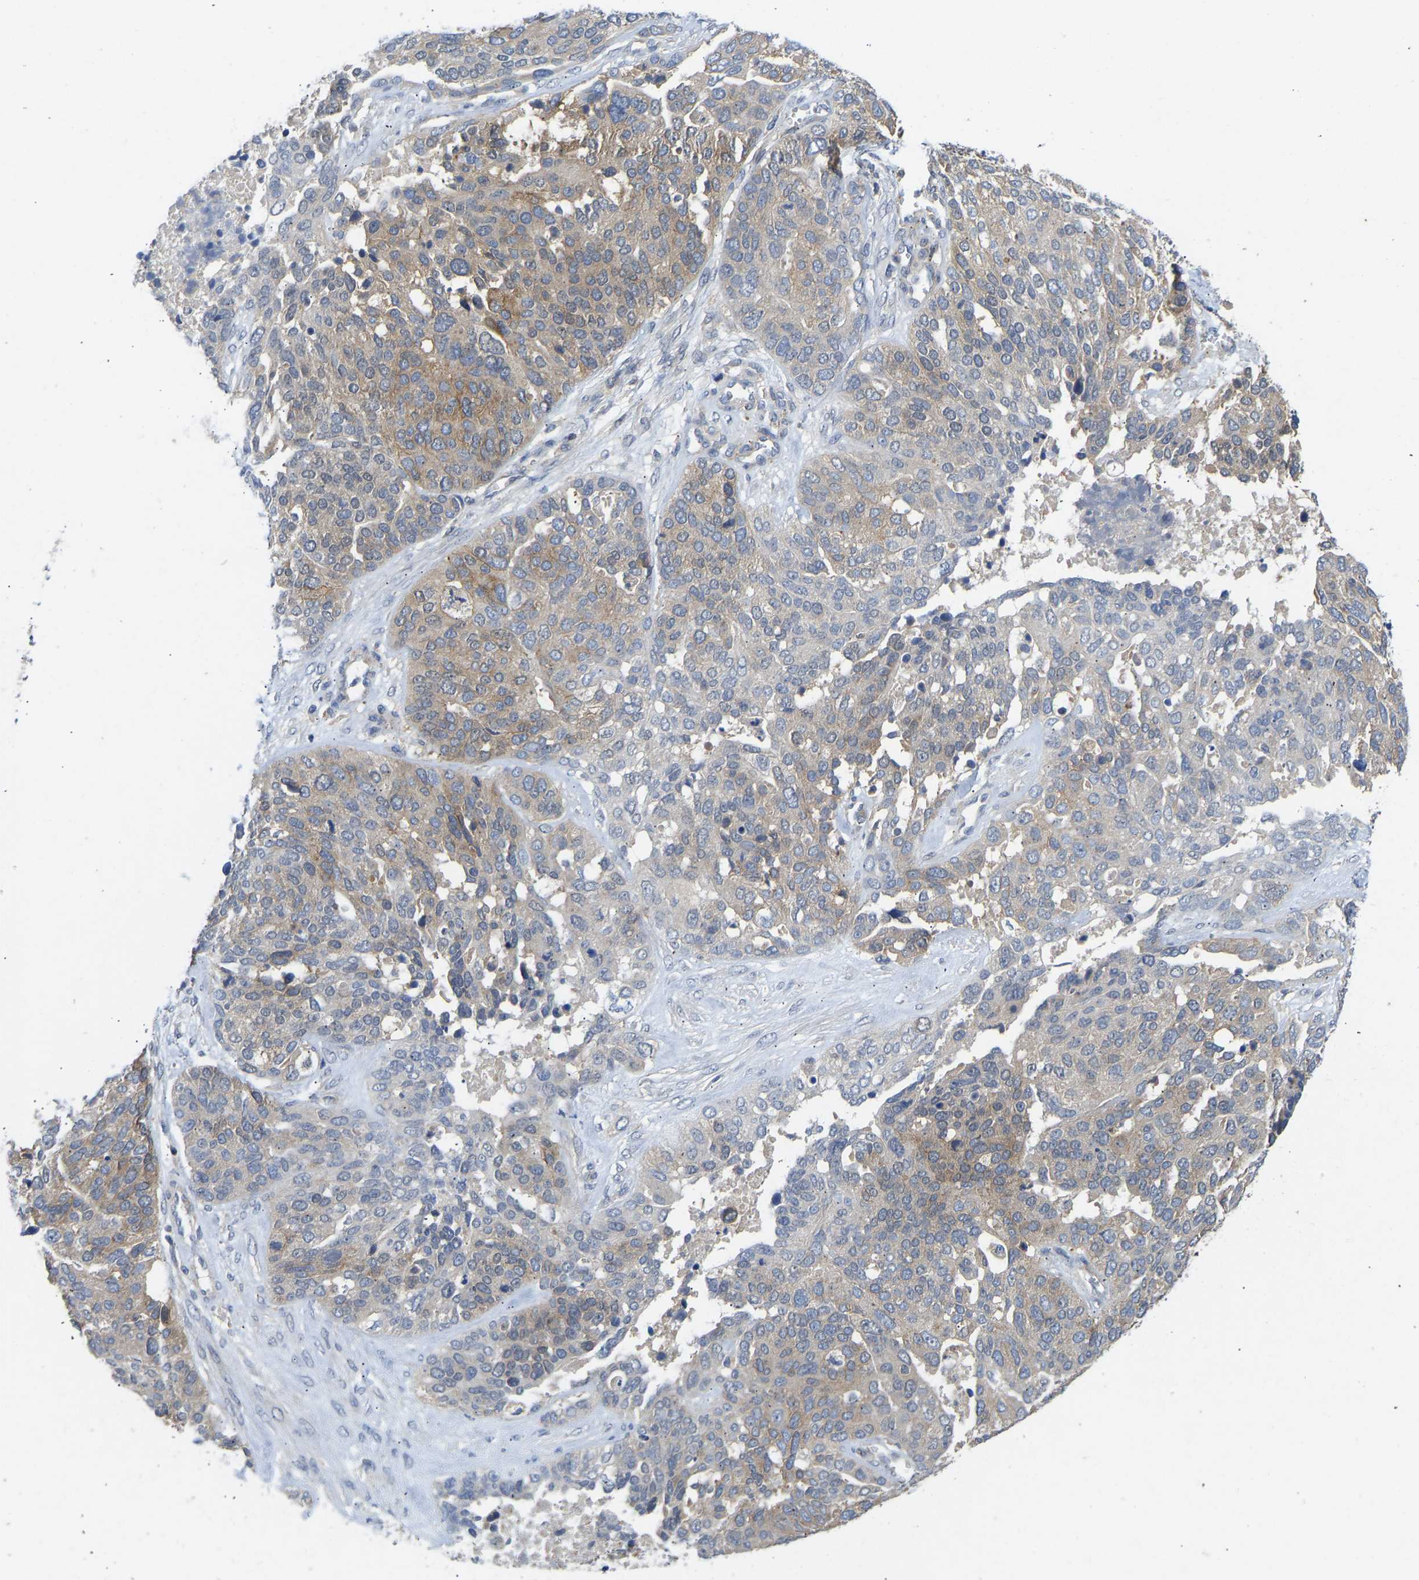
{"staining": {"intensity": "moderate", "quantity": ">75%", "location": "cytoplasmic/membranous"}, "tissue": "ovarian cancer", "cell_type": "Tumor cells", "image_type": "cancer", "snomed": [{"axis": "morphology", "description": "Cystadenocarcinoma, serous, NOS"}, {"axis": "topography", "description": "Ovary"}], "caption": "Immunohistochemistry (IHC) photomicrograph of ovarian serous cystadenocarcinoma stained for a protein (brown), which exhibits medium levels of moderate cytoplasmic/membranous positivity in approximately >75% of tumor cells.", "gene": "NDRG3", "patient": {"sex": "female", "age": 44}}